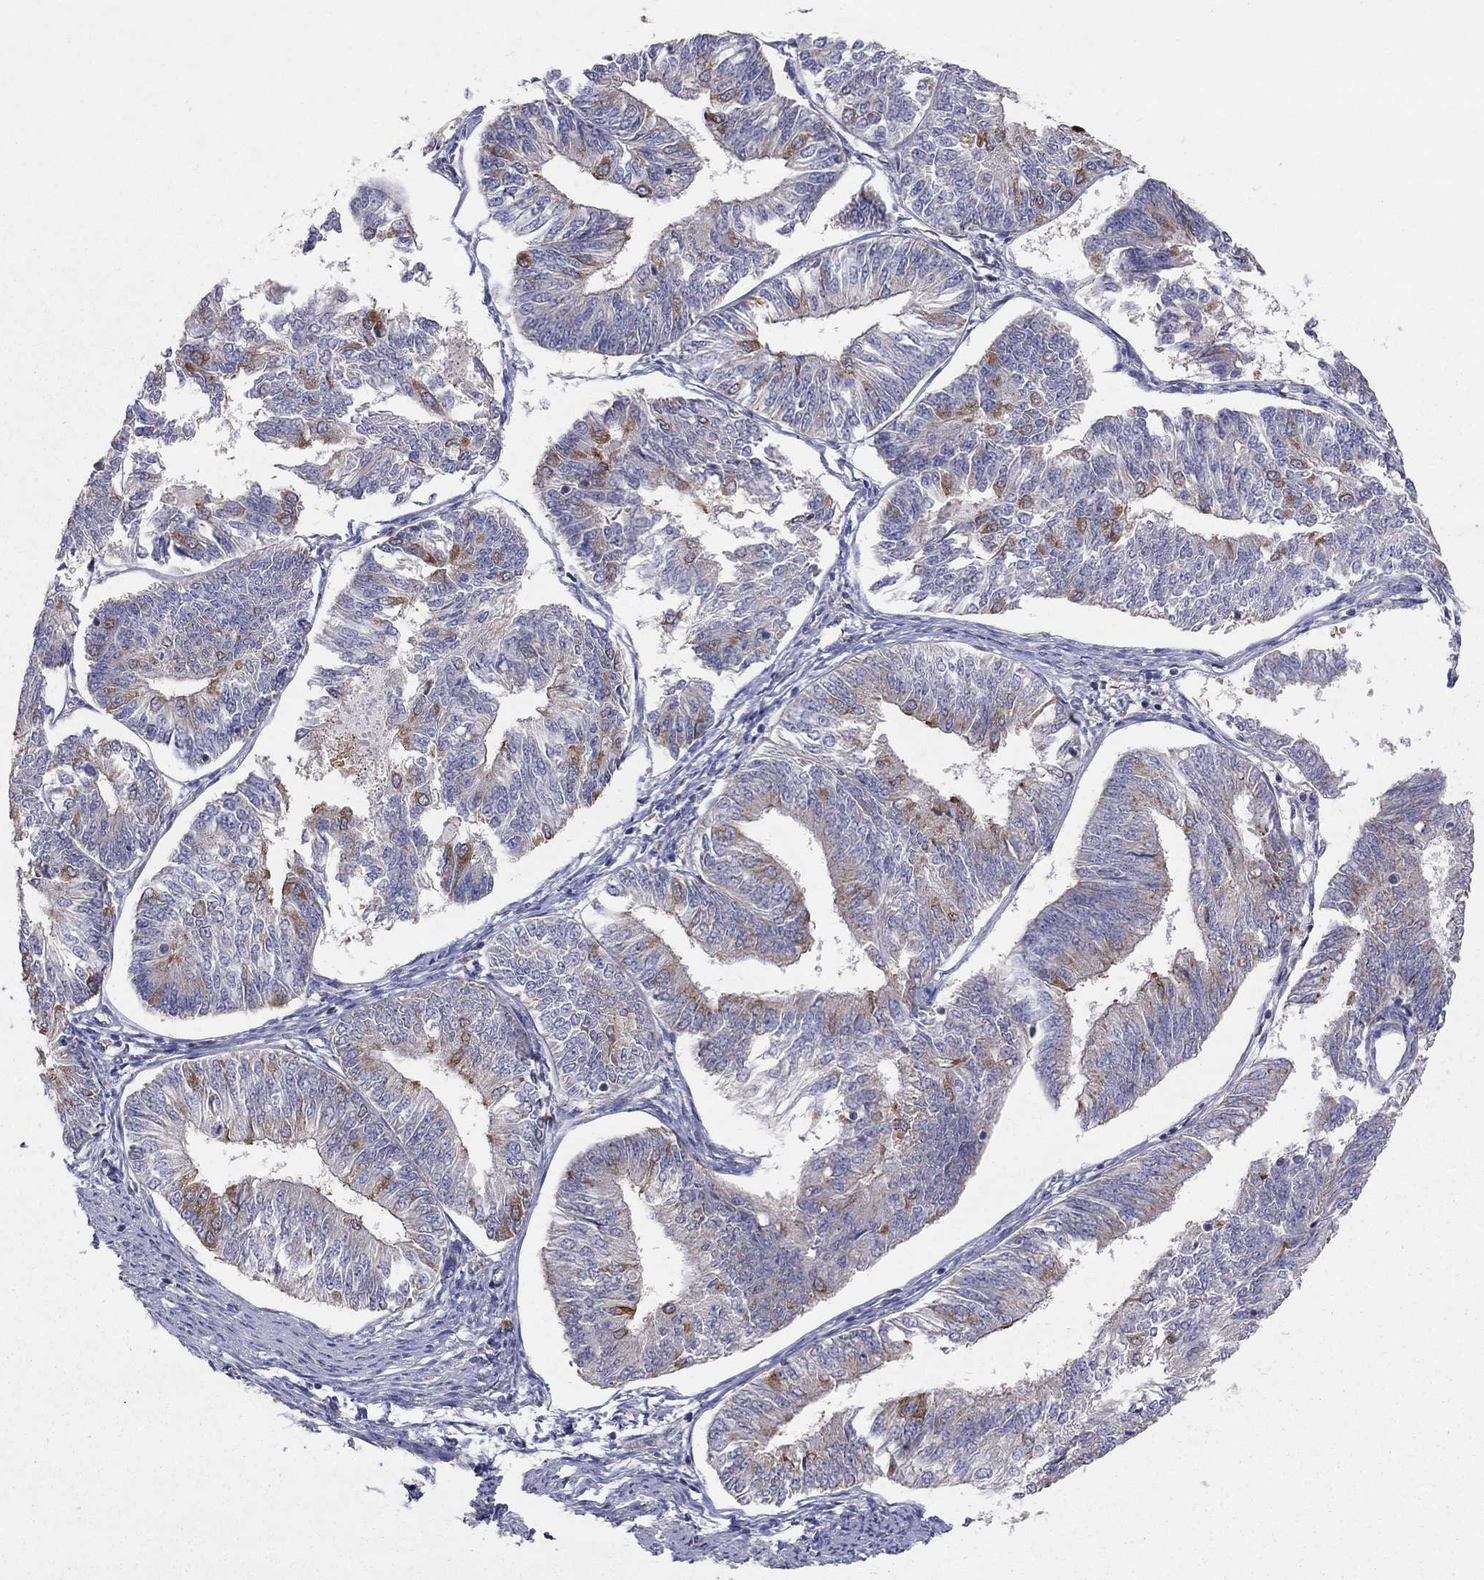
{"staining": {"intensity": "strong", "quantity": "<25%", "location": "cytoplasmic/membranous"}, "tissue": "endometrial cancer", "cell_type": "Tumor cells", "image_type": "cancer", "snomed": [{"axis": "morphology", "description": "Adenocarcinoma, NOS"}, {"axis": "topography", "description": "Endometrium"}], "caption": "Protein staining of adenocarcinoma (endometrial) tissue demonstrates strong cytoplasmic/membranous expression in approximately <25% of tumor cells. Using DAB (brown) and hematoxylin (blue) stains, captured at high magnification using brightfield microscopy.", "gene": "CRACDL", "patient": {"sex": "female", "age": 58}}